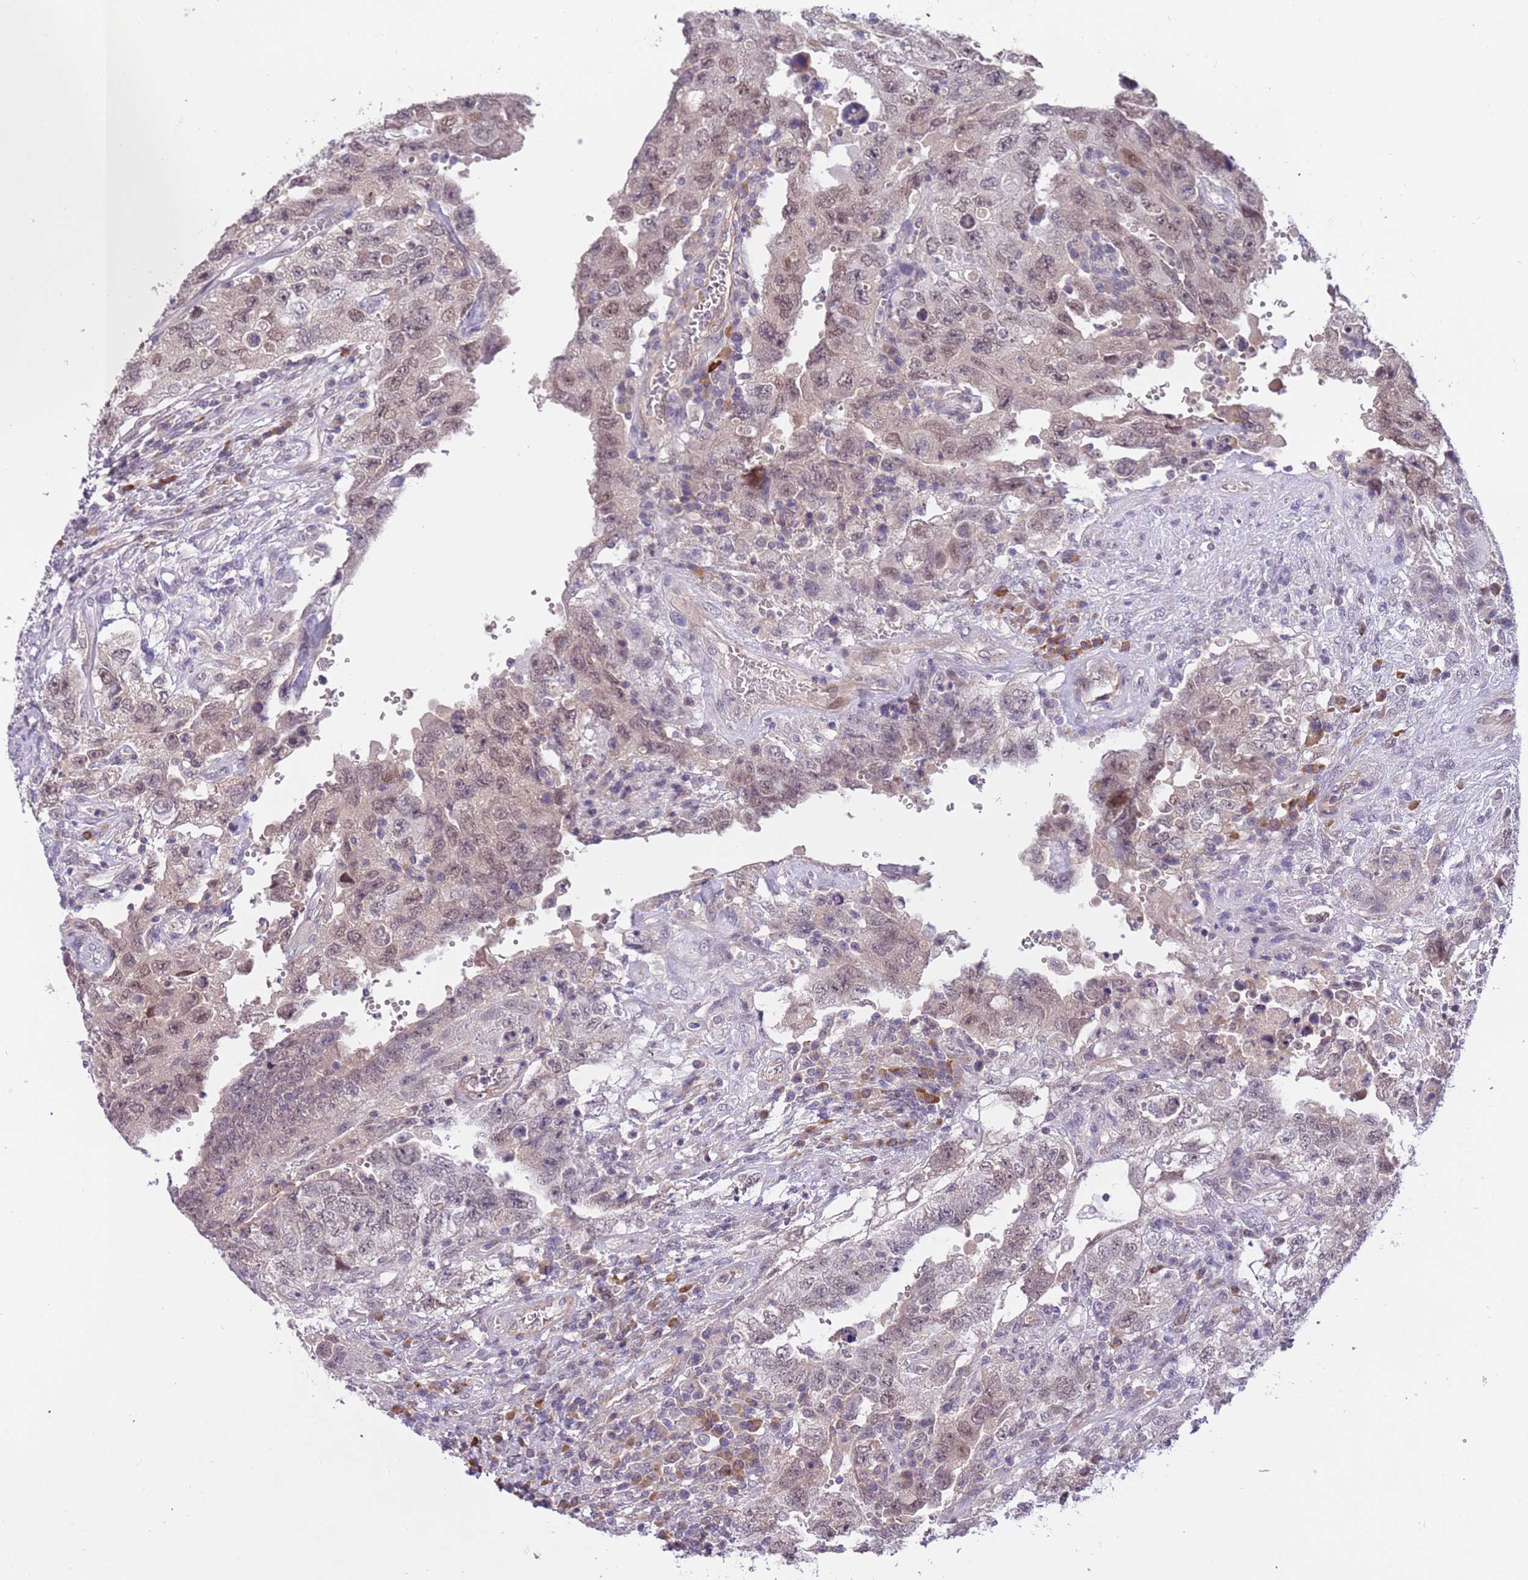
{"staining": {"intensity": "weak", "quantity": "25%-75%", "location": "nuclear"}, "tissue": "testis cancer", "cell_type": "Tumor cells", "image_type": "cancer", "snomed": [{"axis": "morphology", "description": "Carcinoma, Embryonal, NOS"}, {"axis": "topography", "description": "Testis"}], "caption": "The micrograph exhibits a brown stain indicating the presence of a protein in the nuclear of tumor cells in testis embryonal carcinoma.", "gene": "MAGEF1", "patient": {"sex": "male", "age": 26}}